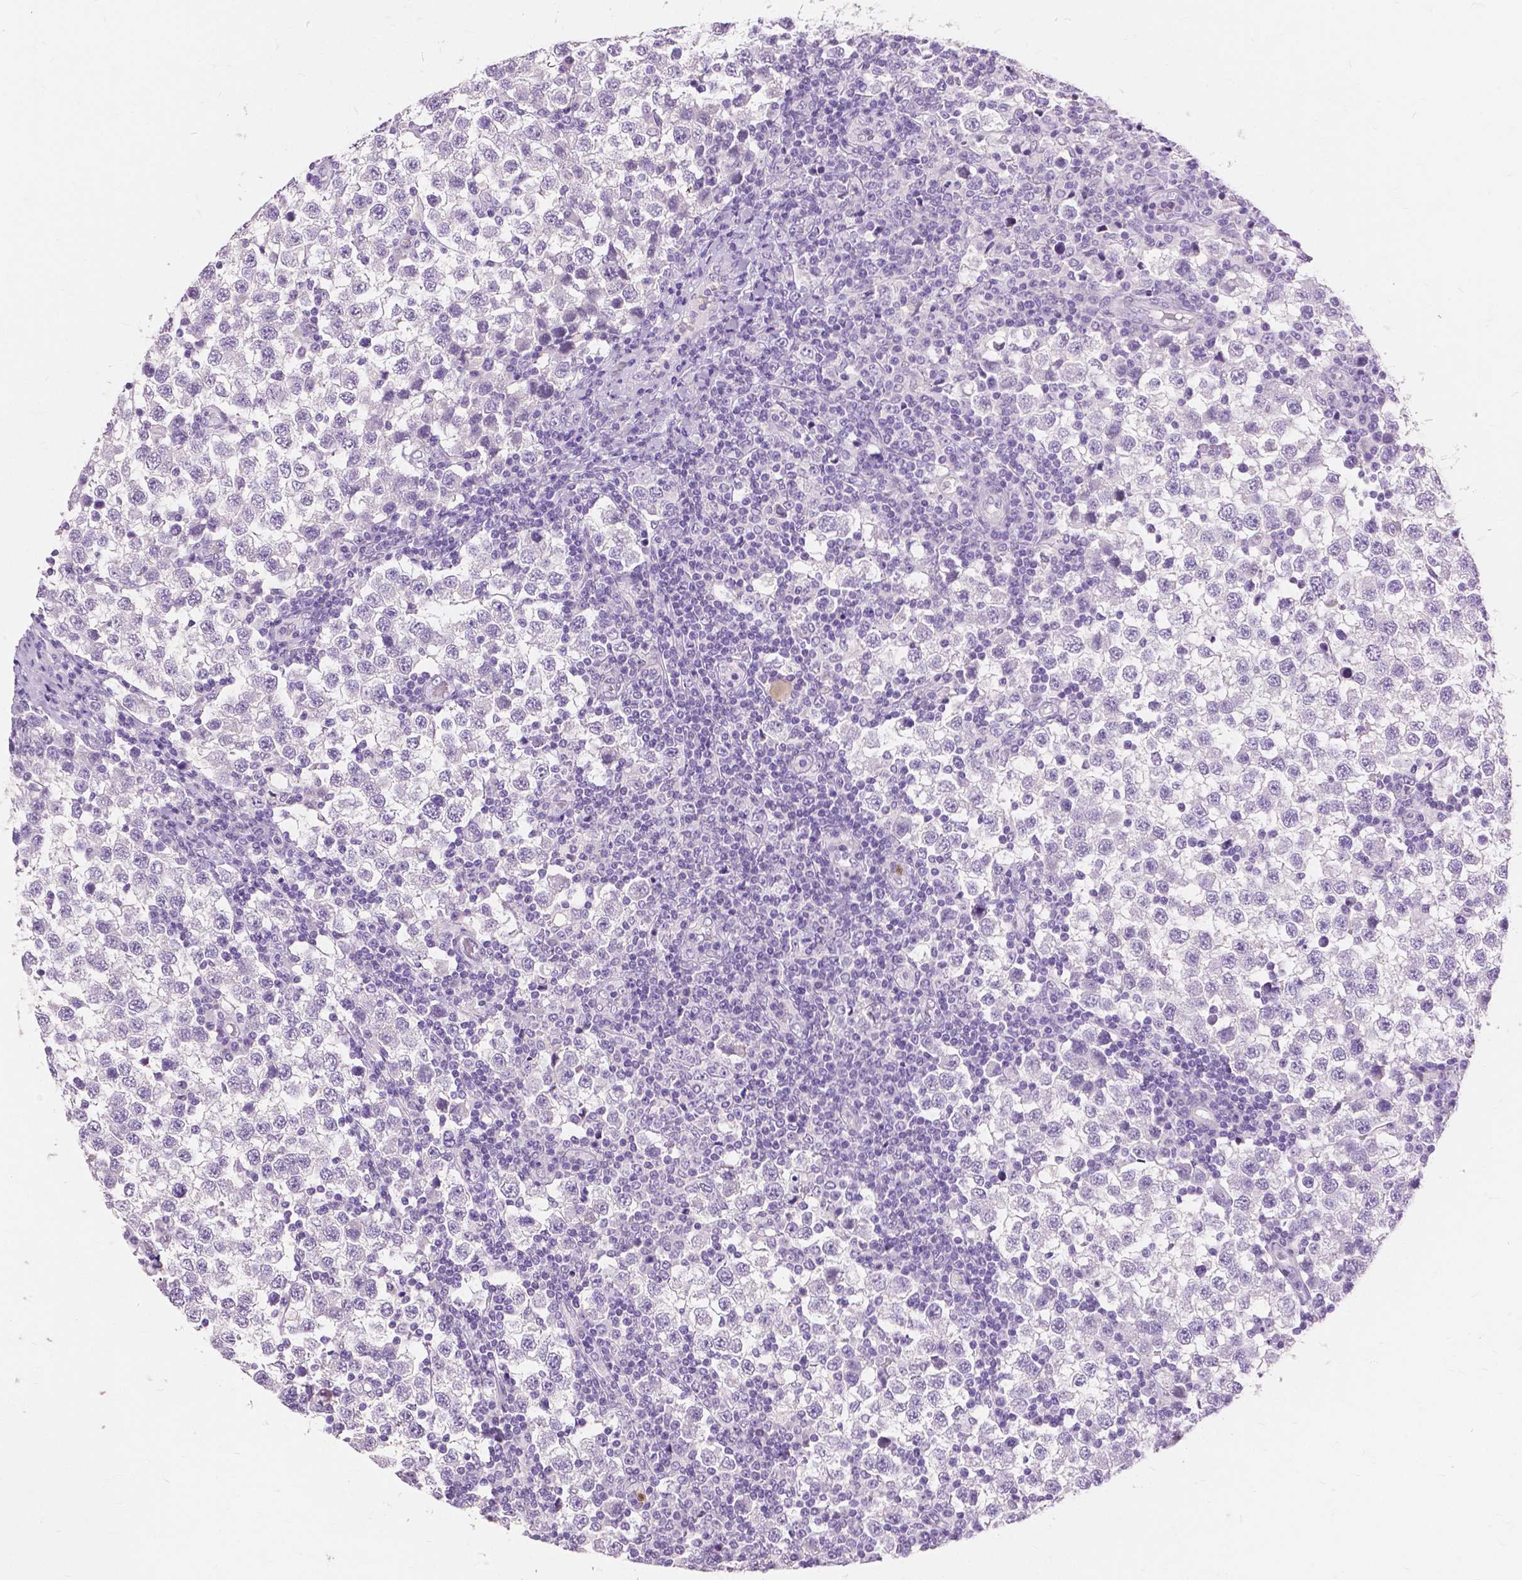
{"staining": {"intensity": "negative", "quantity": "none", "location": "none"}, "tissue": "testis cancer", "cell_type": "Tumor cells", "image_type": "cancer", "snomed": [{"axis": "morphology", "description": "Seminoma, NOS"}, {"axis": "topography", "description": "Testis"}], "caption": "IHC of human testis cancer (seminoma) shows no staining in tumor cells. (Stains: DAB (3,3'-diaminobenzidine) IHC with hematoxylin counter stain, Microscopy: brightfield microscopy at high magnification).", "gene": "CXCR2", "patient": {"sex": "male", "age": 34}}